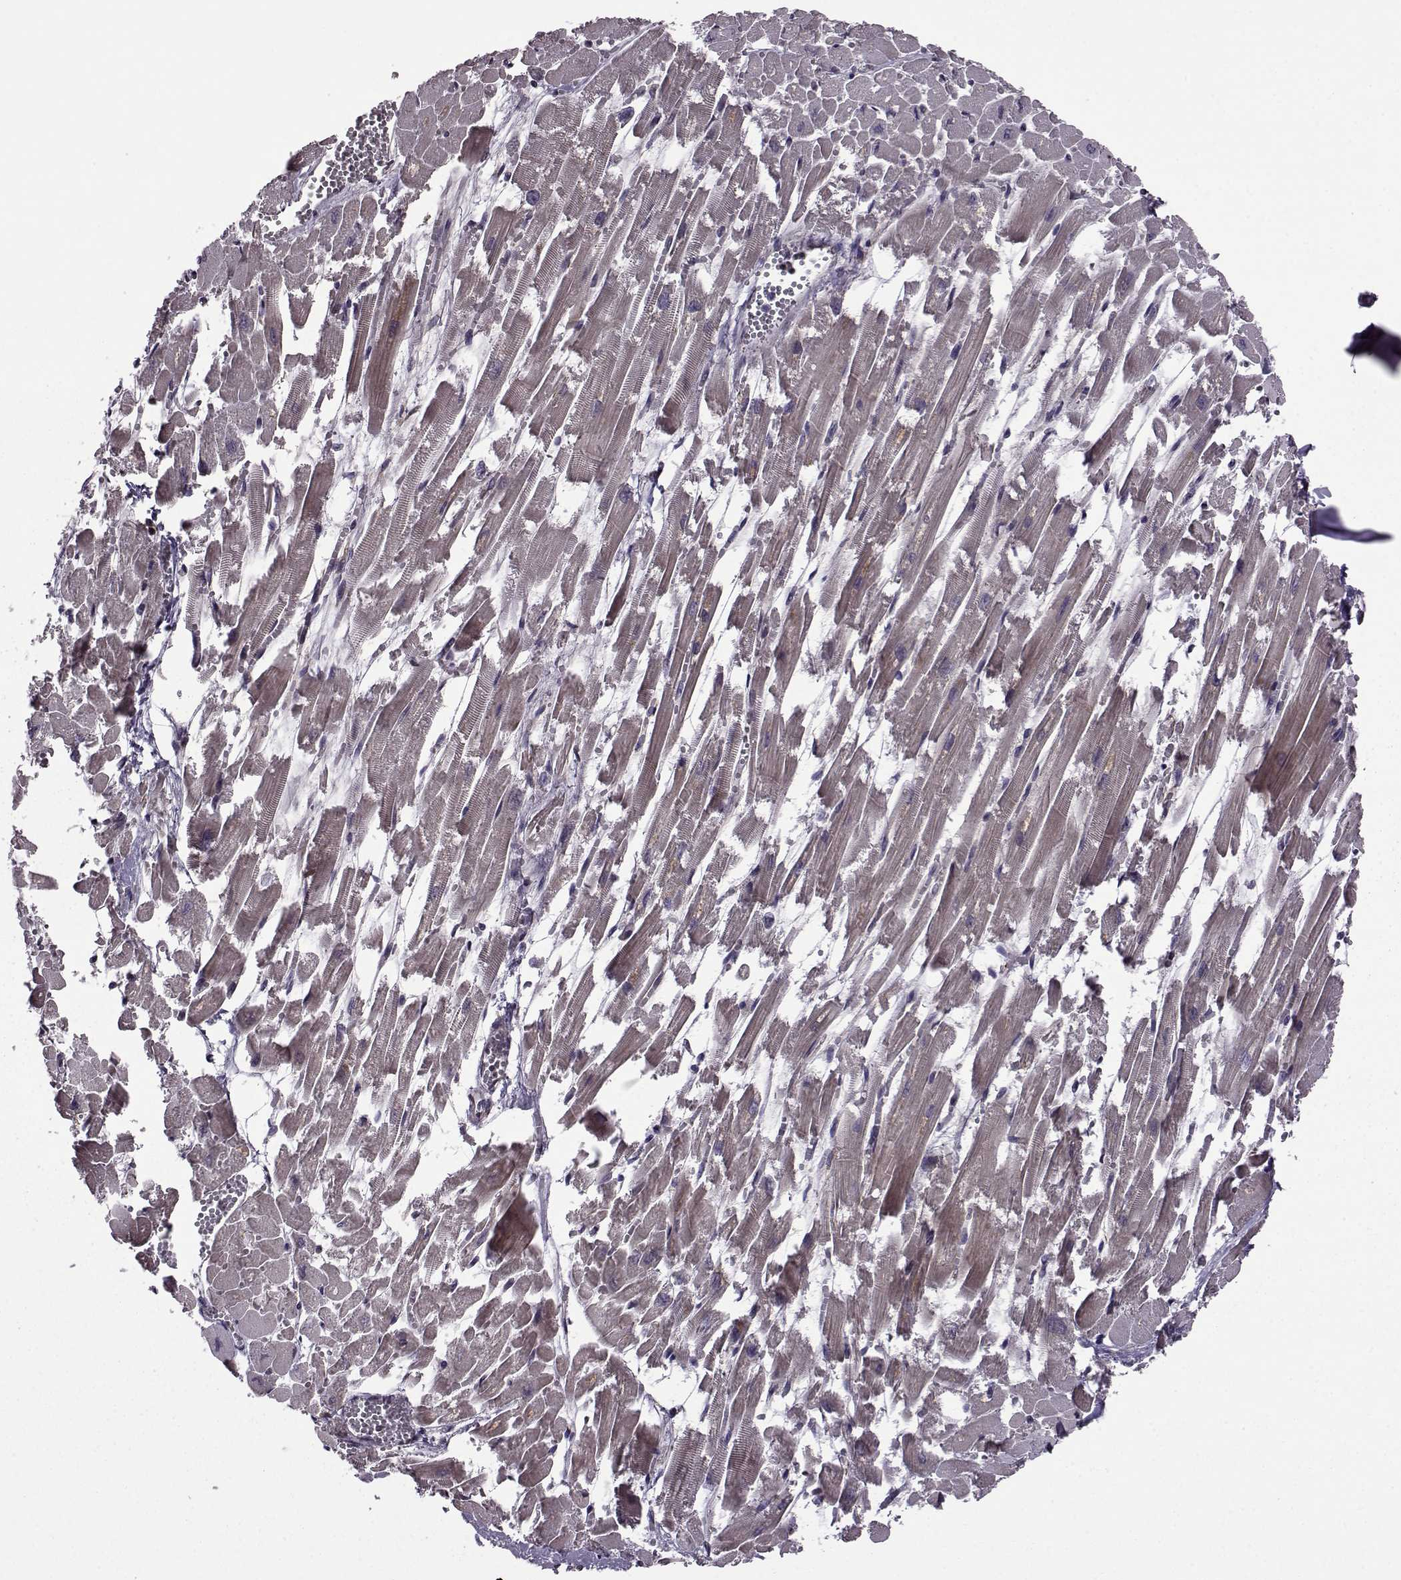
{"staining": {"intensity": "negative", "quantity": "none", "location": "none"}, "tissue": "heart muscle", "cell_type": "Cardiomyocytes", "image_type": "normal", "snomed": [{"axis": "morphology", "description": "Normal tissue, NOS"}, {"axis": "topography", "description": "Heart"}], "caption": "DAB (3,3'-diaminobenzidine) immunohistochemical staining of normal heart muscle shows no significant positivity in cardiomyocytes.", "gene": "URI1", "patient": {"sex": "female", "age": 52}}